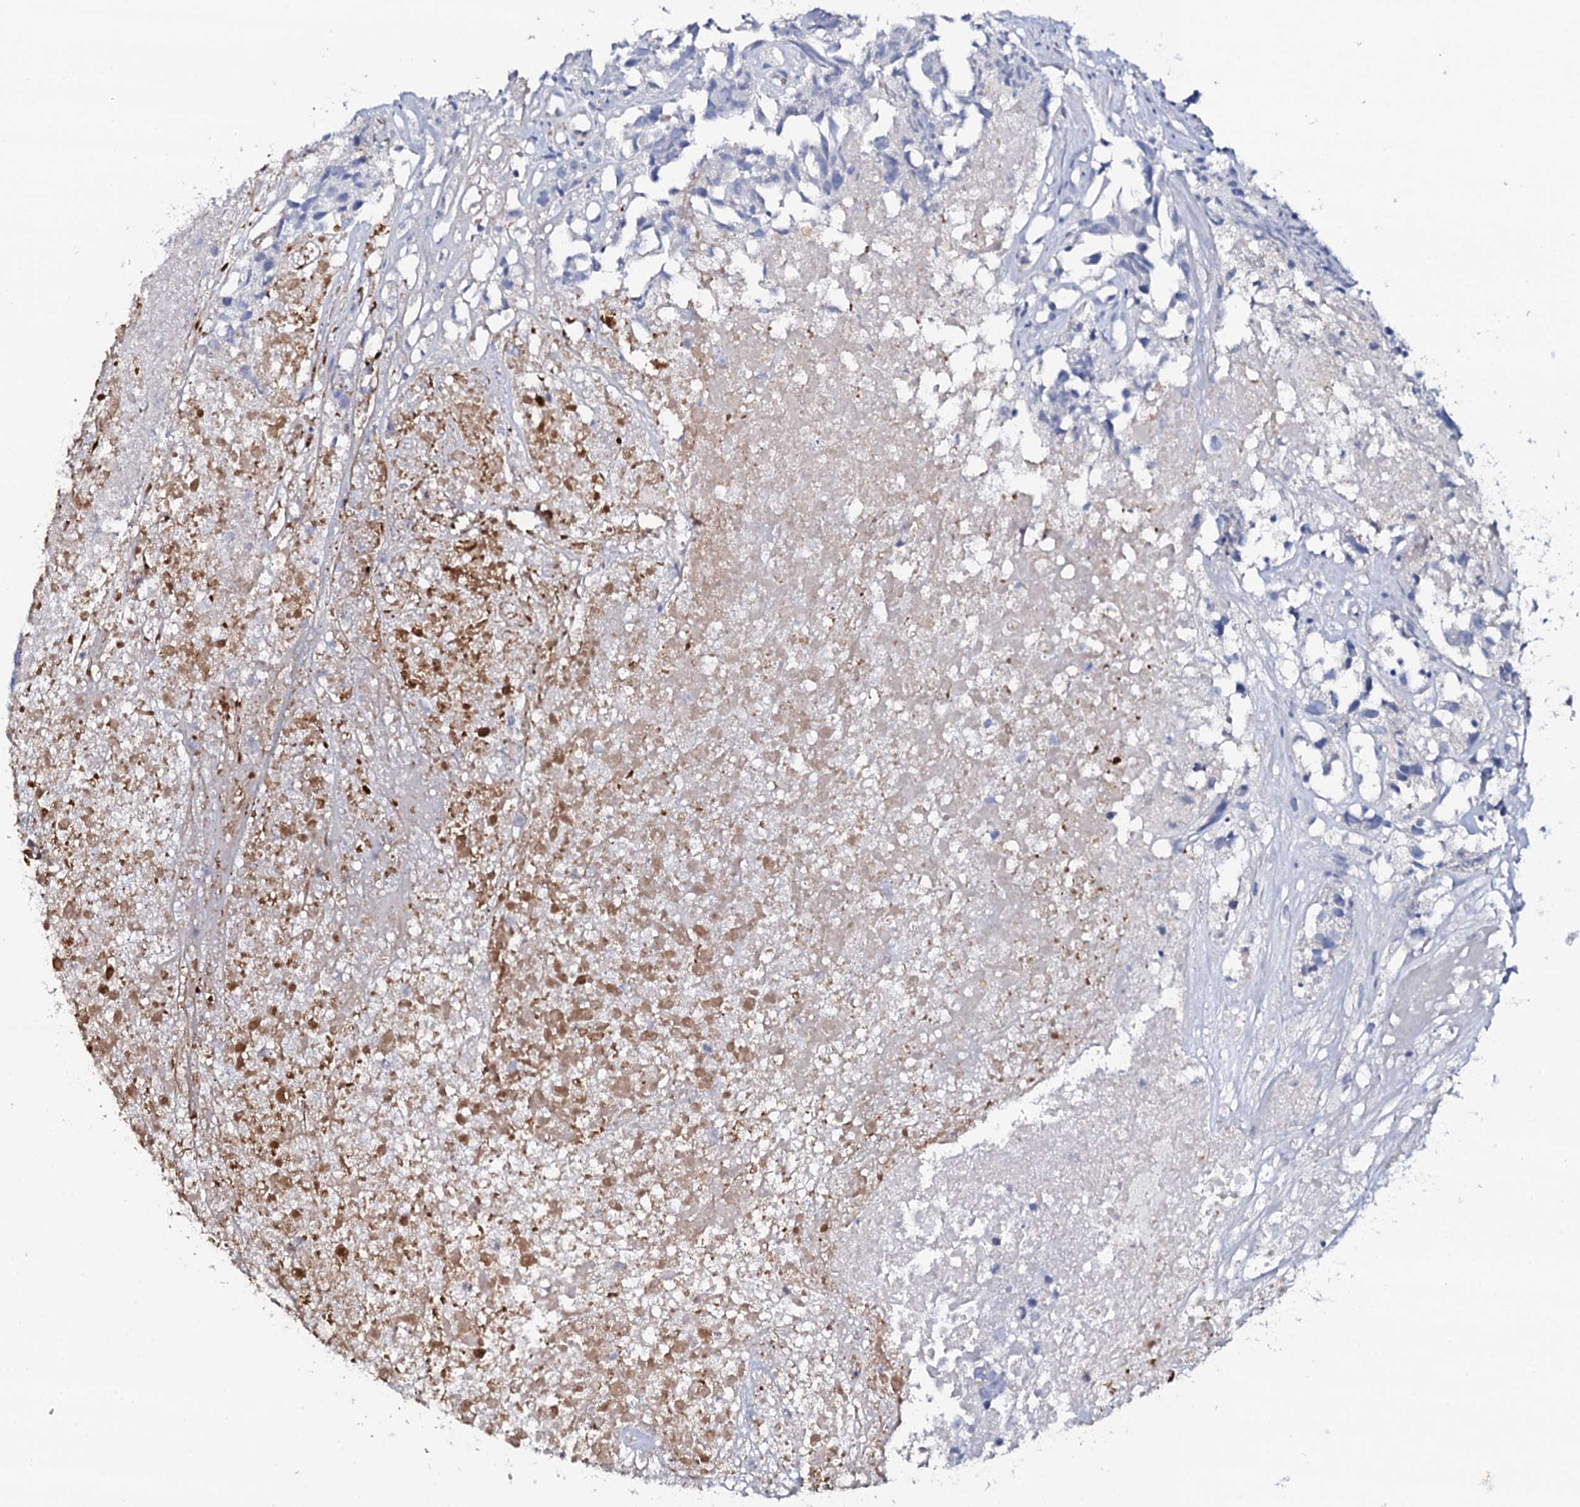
{"staining": {"intensity": "negative", "quantity": "none", "location": "none"}, "tissue": "urothelial cancer", "cell_type": "Tumor cells", "image_type": "cancer", "snomed": [{"axis": "morphology", "description": "Urothelial carcinoma, High grade"}, {"axis": "topography", "description": "Urinary bladder"}], "caption": "Immunohistochemical staining of human high-grade urothelial carcinoma displays no significant staining in tumor cells. (DAB immunohistochemistry with hematoxylin counter stain).", "gene": "NAA16", "patient": {"sex": "female", "age": 75}}